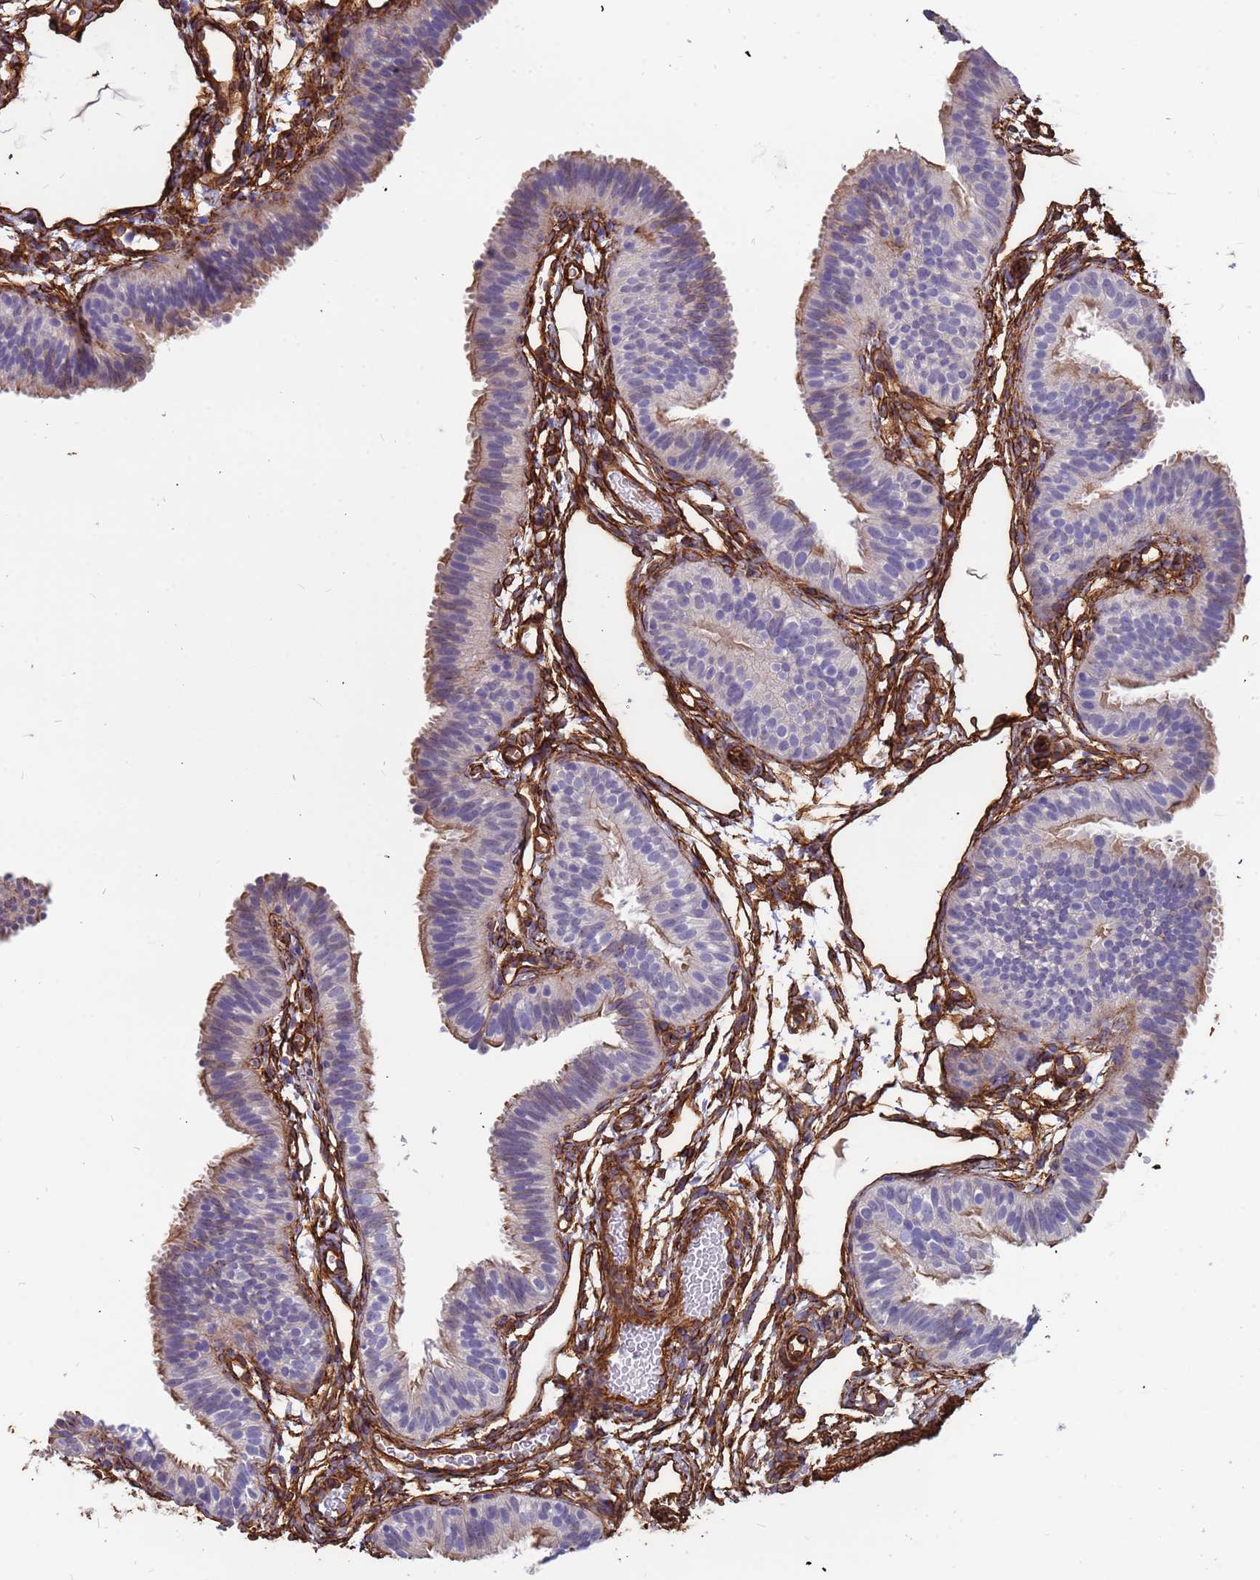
{"staining": {"intensity": "moderate", "quantity": "25%-75%", "location": "cytoplasmic/membranous"}, "tissue": "fallopian tube", "cell_type": "Glandular cells", "image_type": "normal", "snomed": [{"axis": "morphology", "description": "Normal tissue, NOS"}, {"axis": "topography", "description": "Fallopian tube"}], "caption": "Moderate cytoplasmic/membranous positivity for a protein is identified in approximately 25%-75% of glandular cells of benign fallopian tube using immunohistochemistry (IHC).", "gene": "EHD2", "patient": {"sex": "female", "age": 35}}